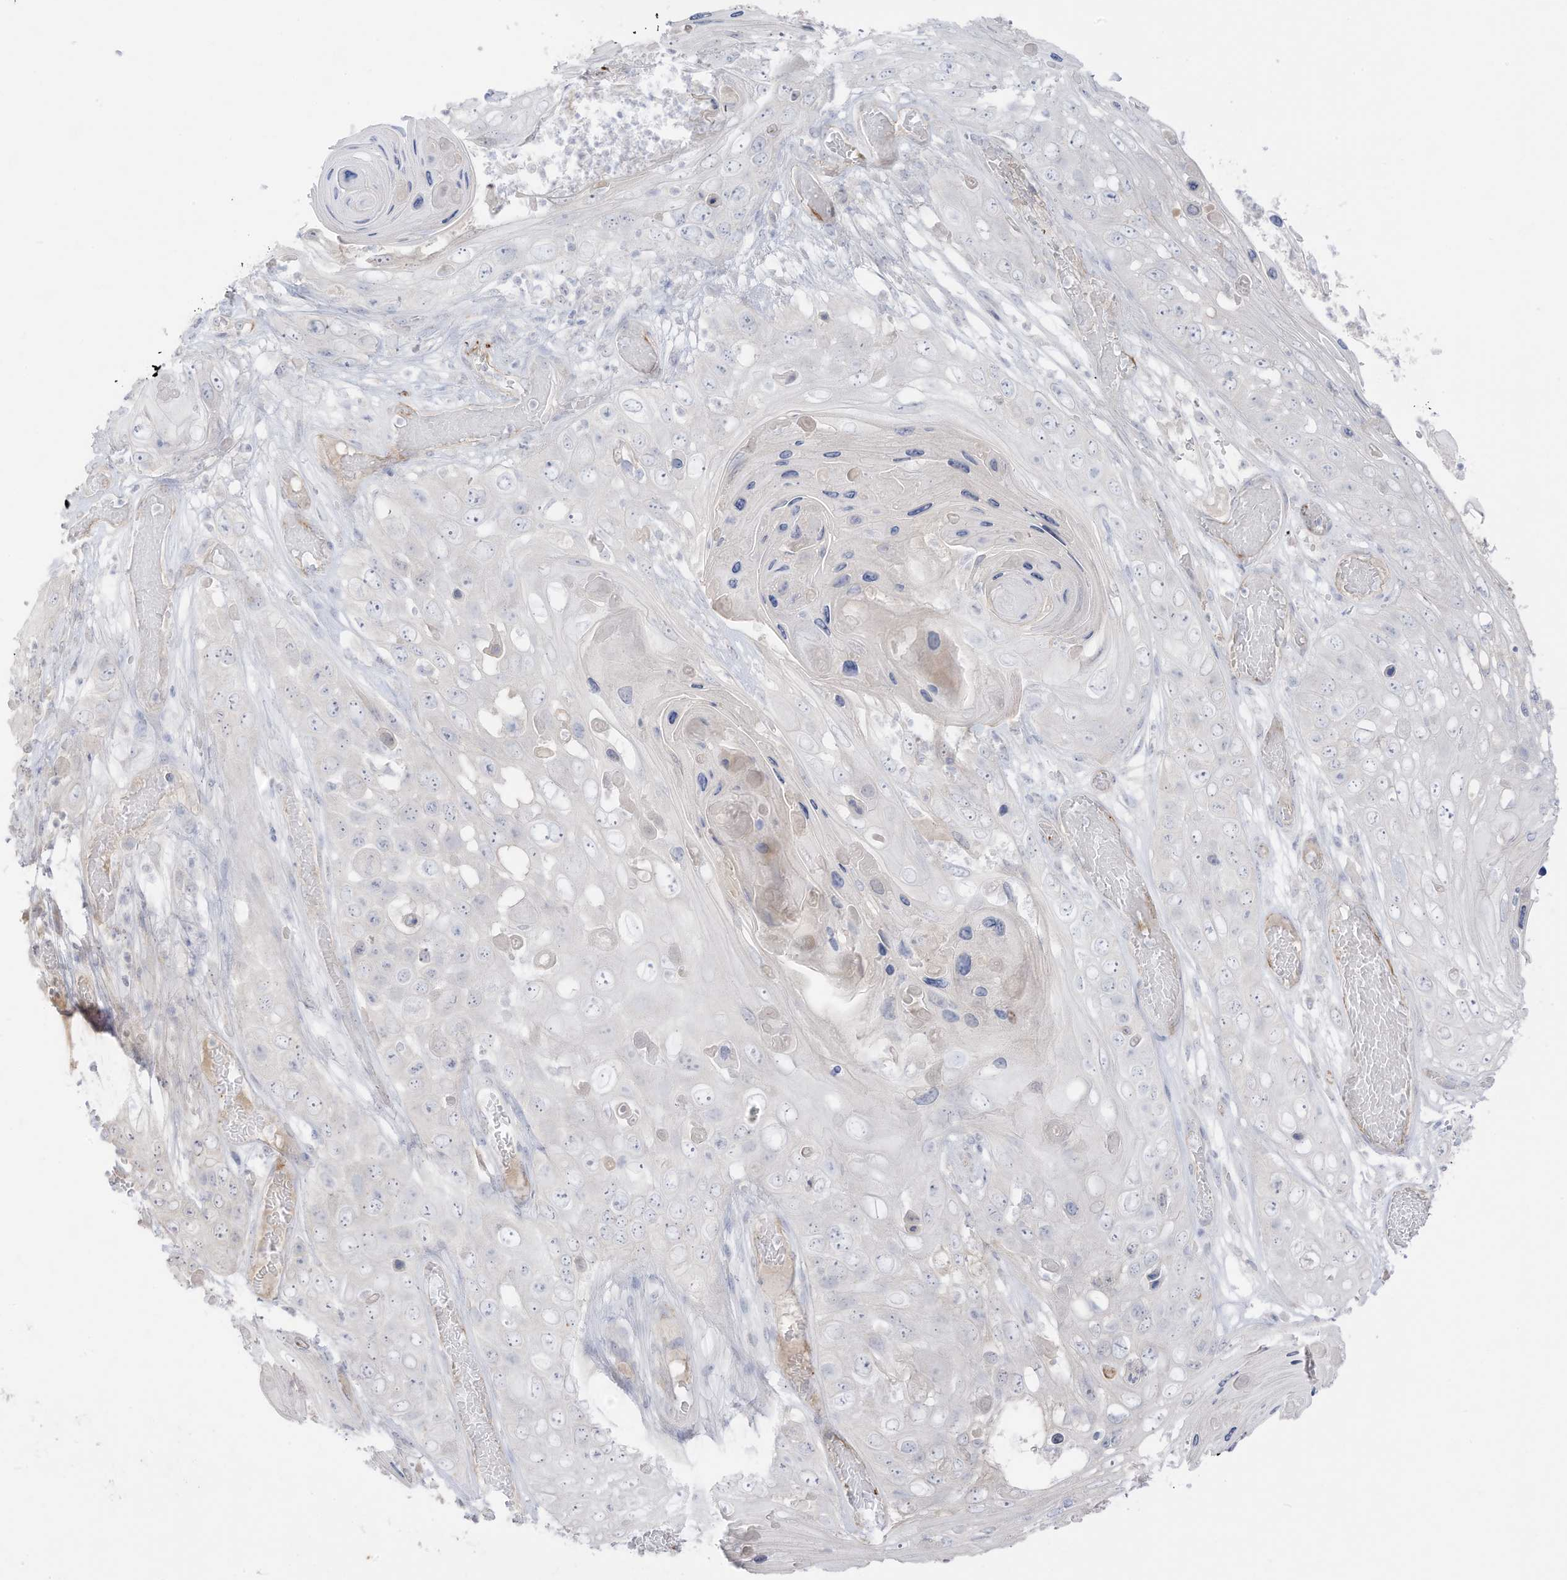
{"staining": {"intensity": "negative", "quantity": "none", "location": "none"}, "tissue": "skin cancer", "cell_type": "Tumor cells", "image_type": "cancer", "snomed": [{"axis": "morphology", "description": "Squamous cell carcinoma, NOS"}, {"axis": "topography", "description": "Skin"}], "caption": "Immunohistochemistry of human skin cancer reveals no staining in tumor cells.", "gene": "C11orf87", "patient": {"sex": "male", "age": 55}}